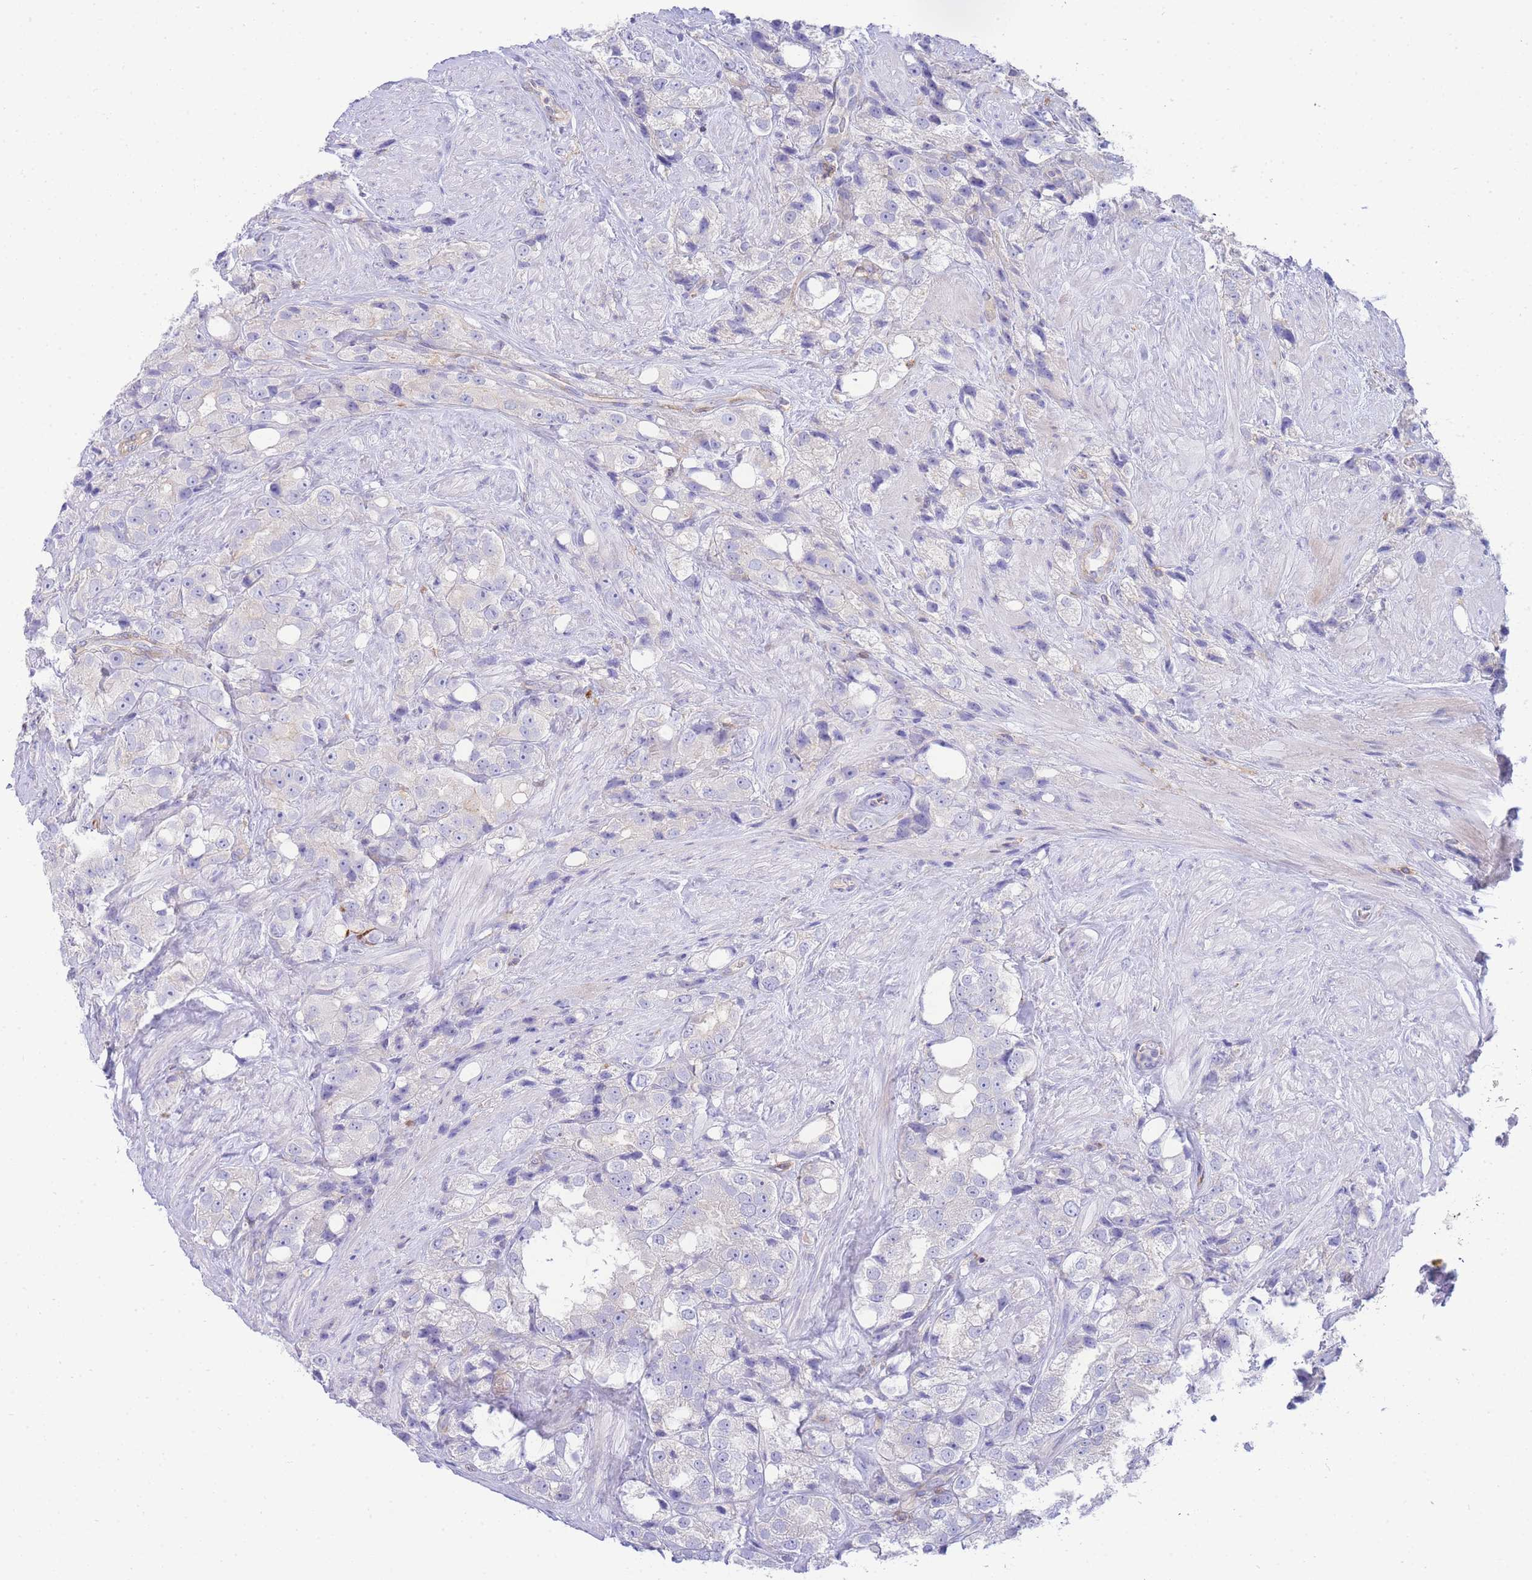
{"staining": {"intensity": "negative", "quantity": "none", "location": "none"}, "tissue": "prostate cancer", "cell_type": "Tumor cells", "image_type": "cancer", "snomed": [{"axis": "morphology", "description": "Adenocarcinoma, NOS"}, {"axis": "topography", "description": "Prostate"}], "caption": "Tumor cells show no significant positivity in adenocarcinoma (prostate).", "gene": "FBN3", "patient": {"sex": "male", "age": 79}}